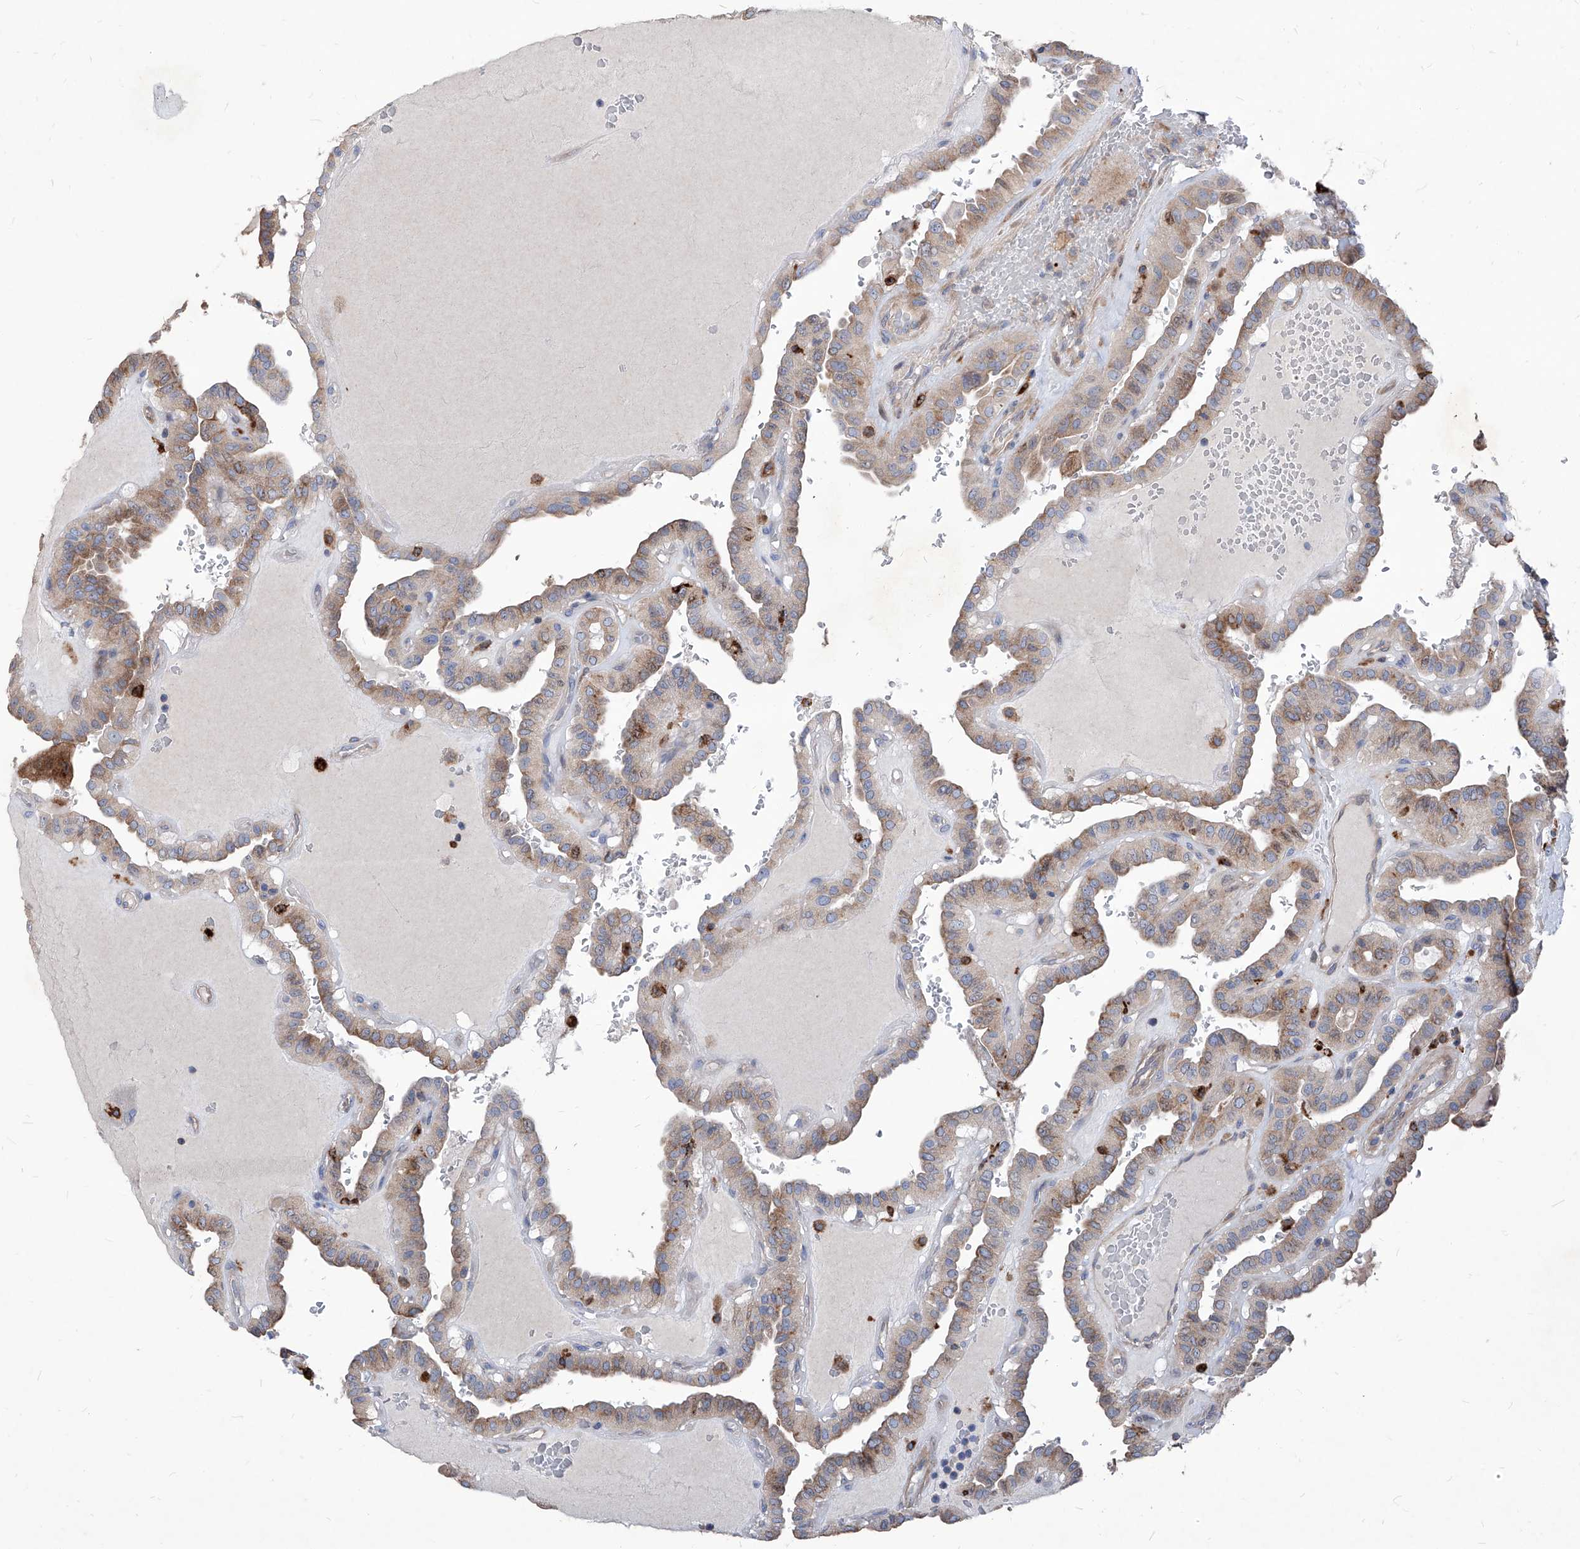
{"staining": {"intensity": "moderate", "quantity": "25%-75%", "location": "cytoplasmic/membranous"}, "tissue": "thyroid cancer", "cell_type": "Tumor cells", "image_type": "cancer", "snomed": [{"axis": "morphology", "description": "Papillary adenocarcinoma, NOS"}, {"axis": "topography", "description": "Thyroid gland"}], "caption": "Immunohistochemistry photomicrograph of thyroid cancer (papillary adenocarcinoma) stained for a protein (brown), which demonstrates medium levels of moderate cytoplasmic/membranous expression in about 25%-75% of tumor cells.", "gene": "UBOX5", "patient": {"sex": "male", "age": 77}}